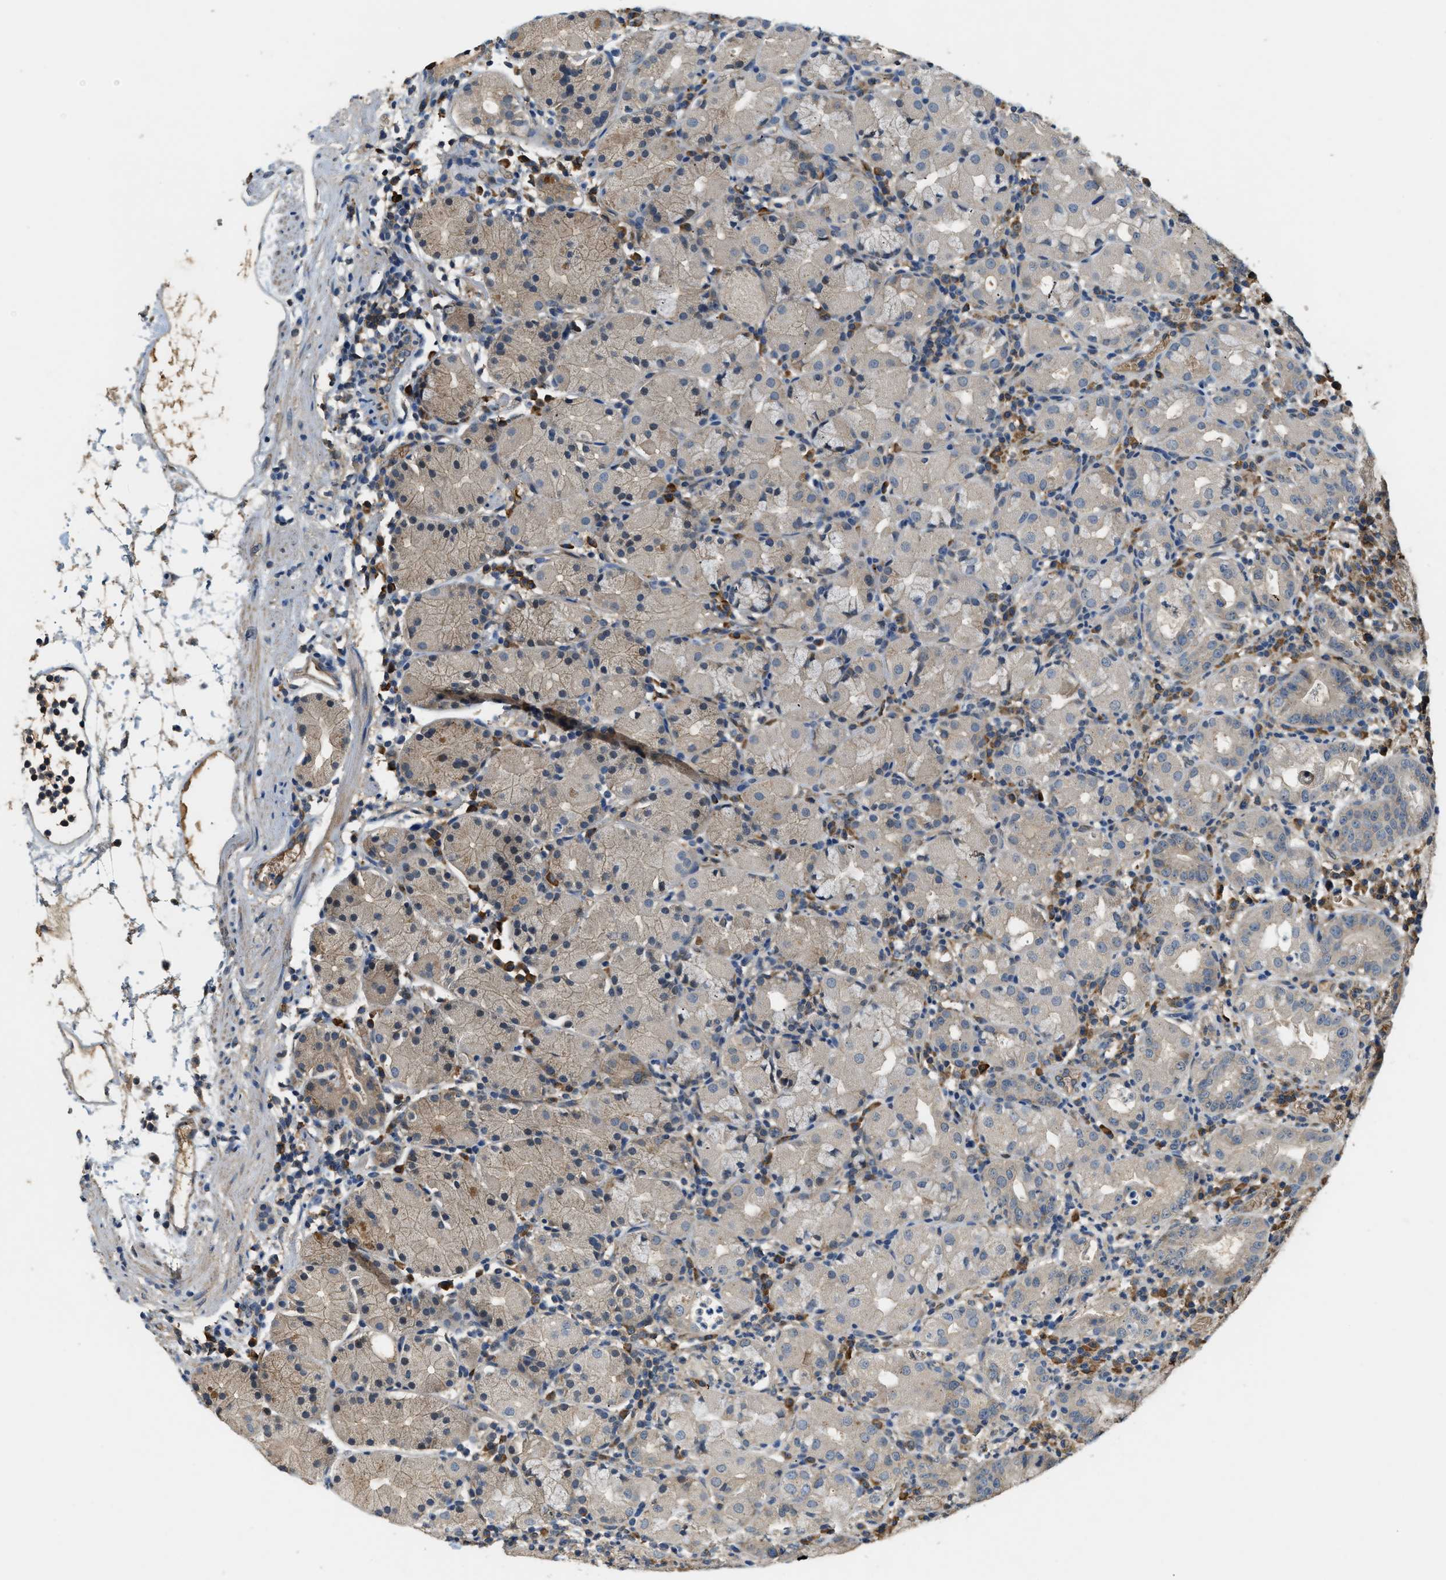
{"staining": {"intensity": "moderate", "quantity": "<25%", "location": "cytoplasmic/membranous"}, "tissue": "stomach", "cell_type": "Glandular cells", "image_type": "normal", "snomed": [{"axis": "morphology", "description": "Normal tissue, NOS"}, {"axis": "topography", "description": "Stomach"}, {"axis": "topography", "description": "Stomach, lower"}], "caption": "High-magnification brightfield microscopy of benign stomach stained with DAB (3,3'-diaminobenzidine) (brown) and counterstained with hematoxylin (blue). glandular cells exhibit moderate cytoplasmic/membranous positivity is appreciated in approximately<25% of cells.", "gene": "CFLAR", "patient": {"sex": "female", "age": 75}}